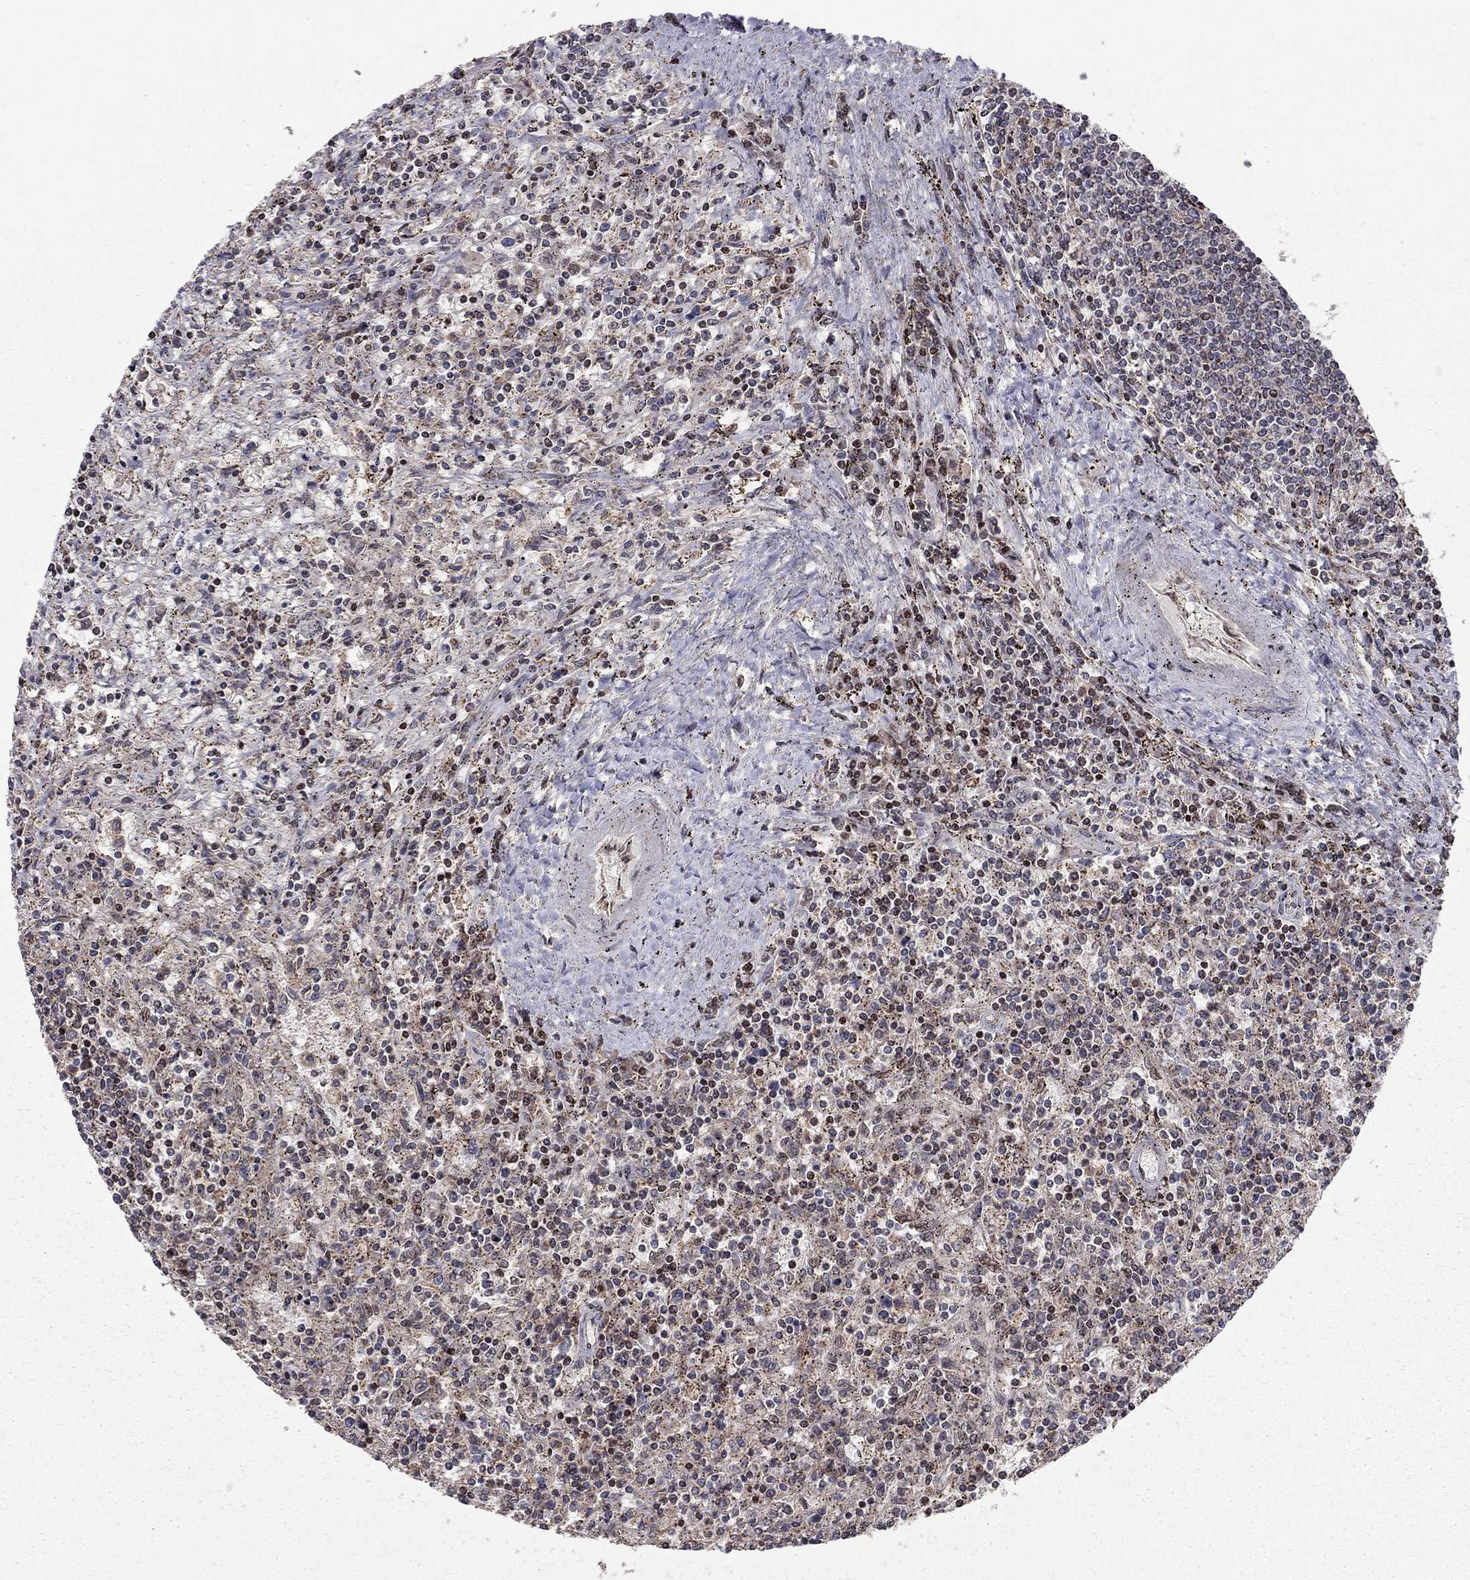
{"staining": {"intensity": "weak", "quantity": ">75%", "location": "cytoplasmic/membranous"}, "tissue": "lymphoma", "cell_type": "Tumor cells", "image_type": "cancer", "snomed": [{"axis": "morphology", "description": "Malignant lymphoma, non-Hodgkin's type, Low grade"}, {"axis": "topography", "description": "Spleen"}], "caption": "The image reveals staining of malignant lymphoma, non-Hodgkin's type (low-grade), revealing weak cytoplasmic/membranous protein staining (brown color) within tumor cells. (brown staining indicates protein expression, while blue staining denotes nuclei).", "gene": "ERN2", "patient": {"sex": "male", "age": 62}}